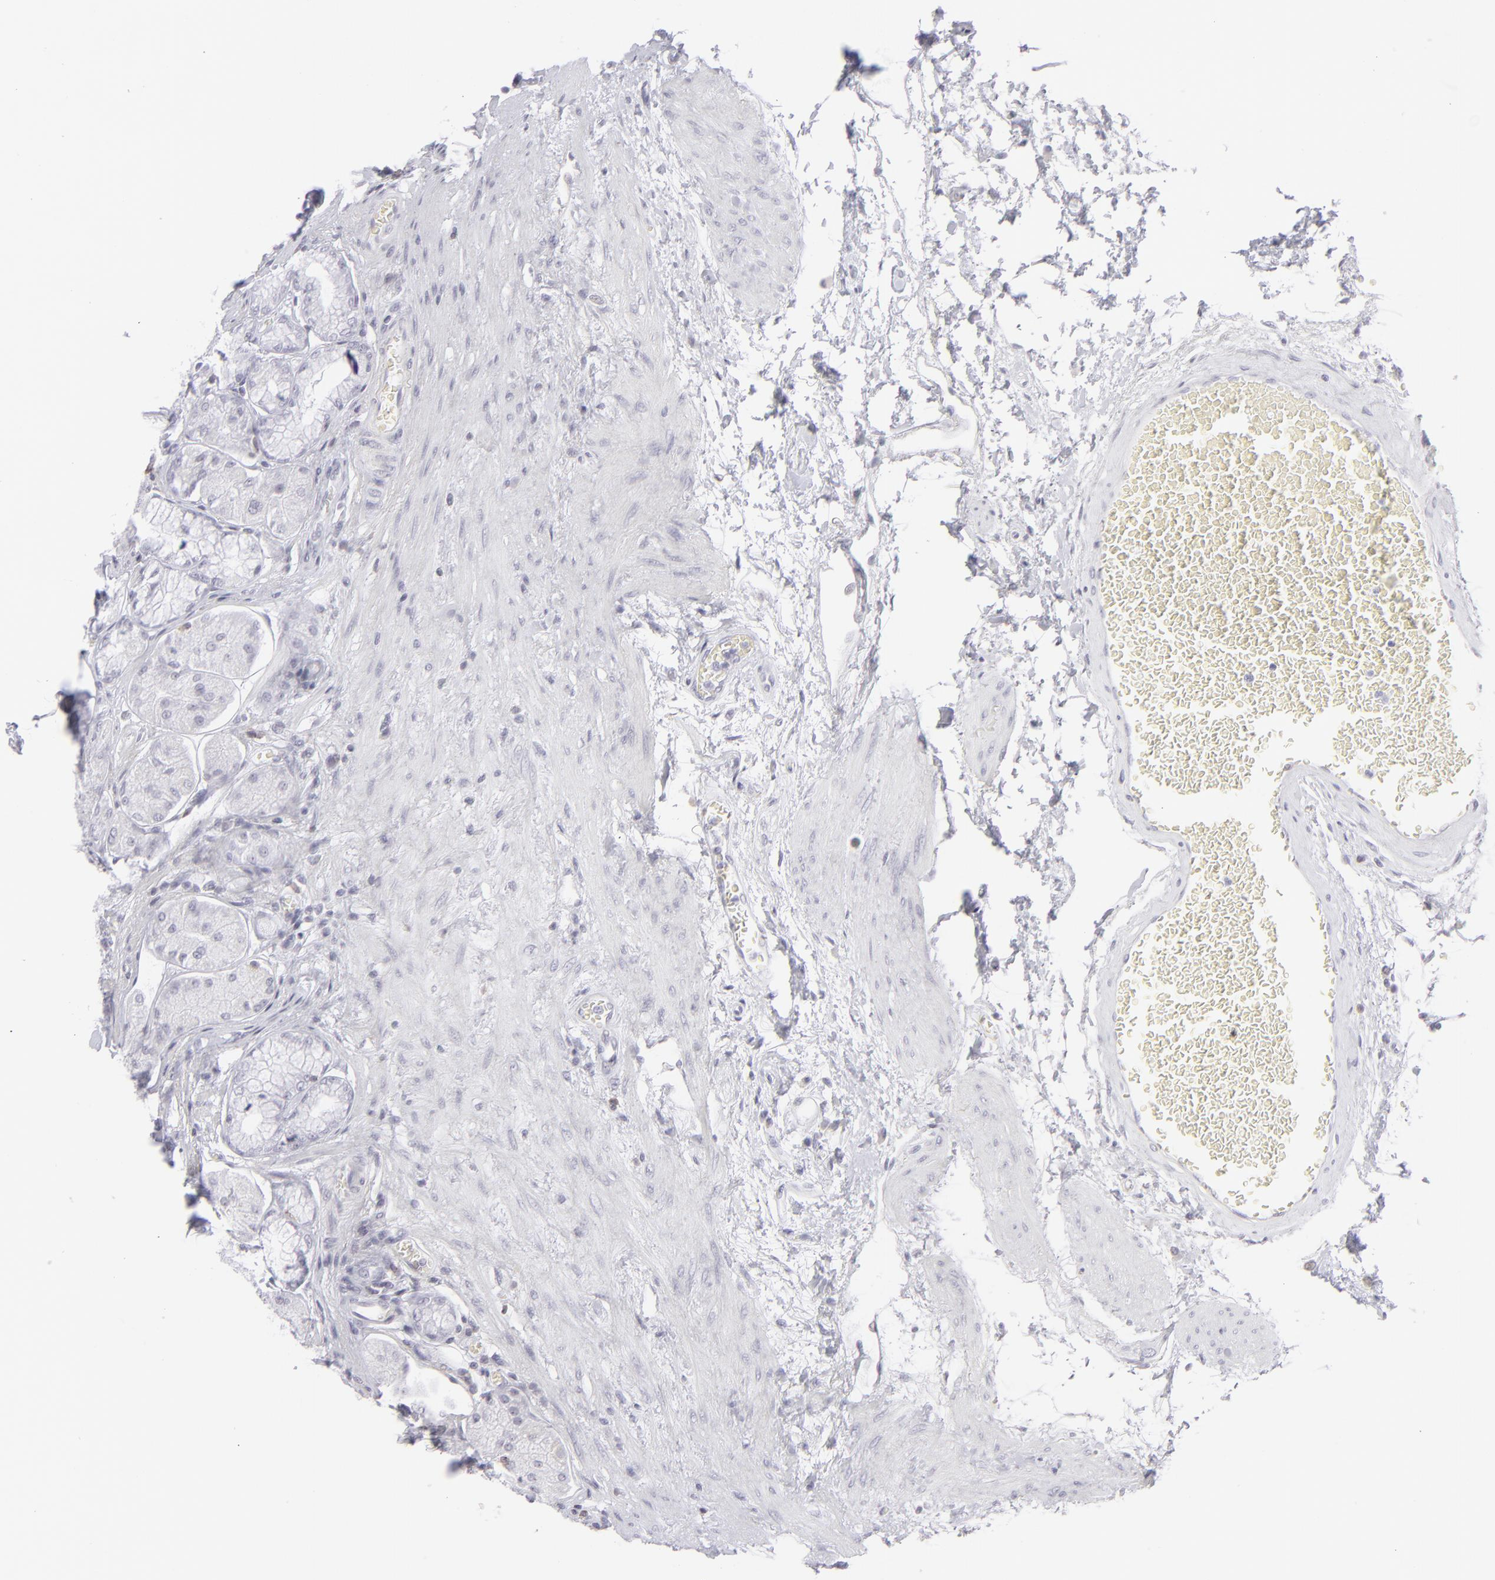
{"staining": {"intensity": "negative", "quantity": "none", "location": "none"}, "tissue": "stomach", "cell_type": "Glandular cells", "image_type": "normal", "snomed": [{"axis": "morphology", "description": "Normal tissue, NOS"}, {"axis": "topography", "description": "Stomach"}, {"axis": "topography", "description": "Stomach, lower"}], "caption": "IHC histopathology image of unremarkable human stomach stained for a protein (brown), which shows no positivity in glandular cells. (DAB immunohistochemistry (IHC) with hematoxylin counter stain).", "gene": "CD7", "patient": {"sex": "male", "age": 76}}